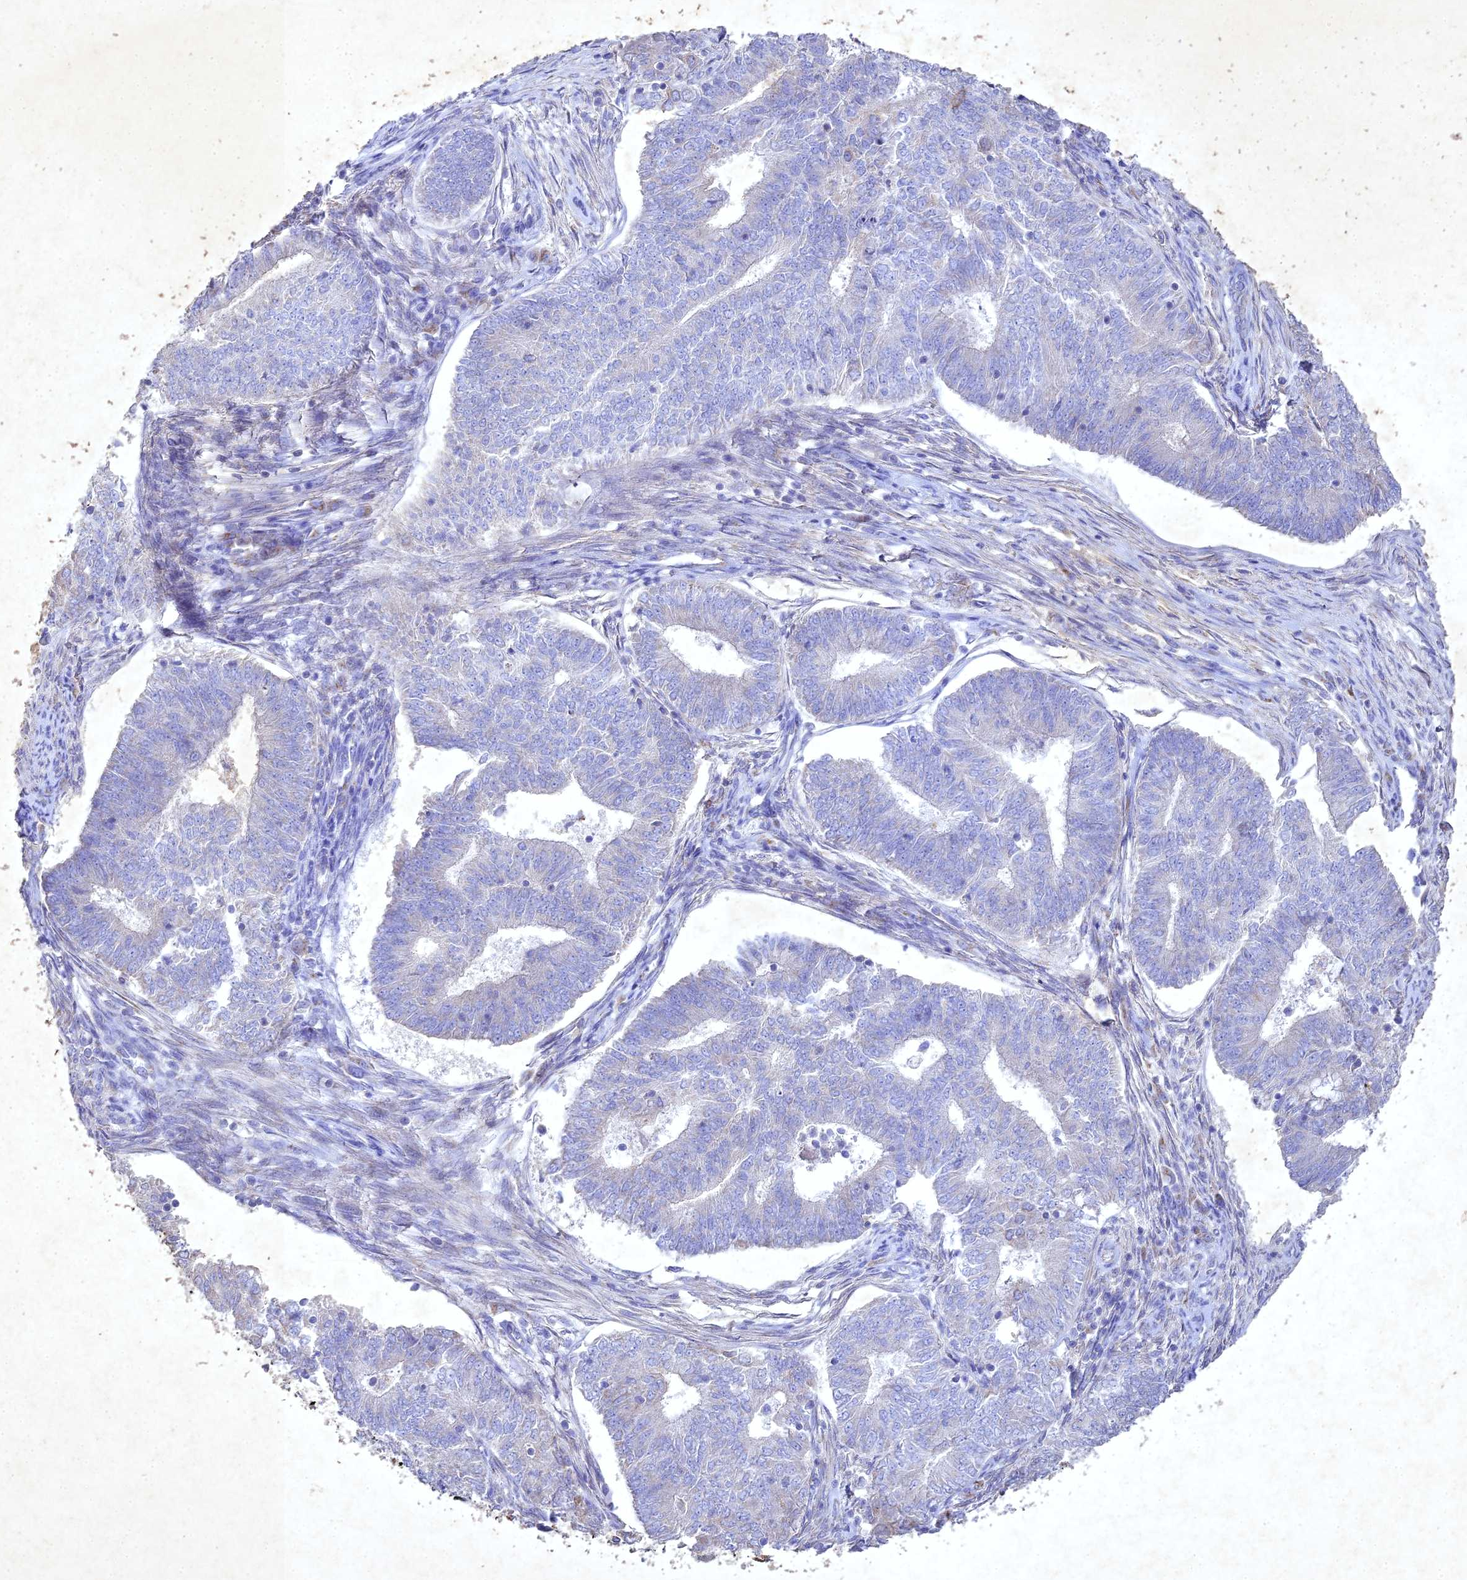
{"staining": {"intensity": "negative", "quantity": "none", "location": "none"}, "tissue": "endometrial cancer", "cell_type": "Tumor cells", "image_type": "cancer", "snomed": [{"axis": "morphology", "description": "Adenocarcinoma, NOS"}, {"axis": "topography", "description": "Endometrium"}], "caption": "High power microscopy histopathology image of an immunohistochemistry (IHC) image of endometrial adenocarcinoma, revealing no significant positivity in tumor cells.", "gene": "NDUFV1", "patient": {"sex": "female", "age": 62}}